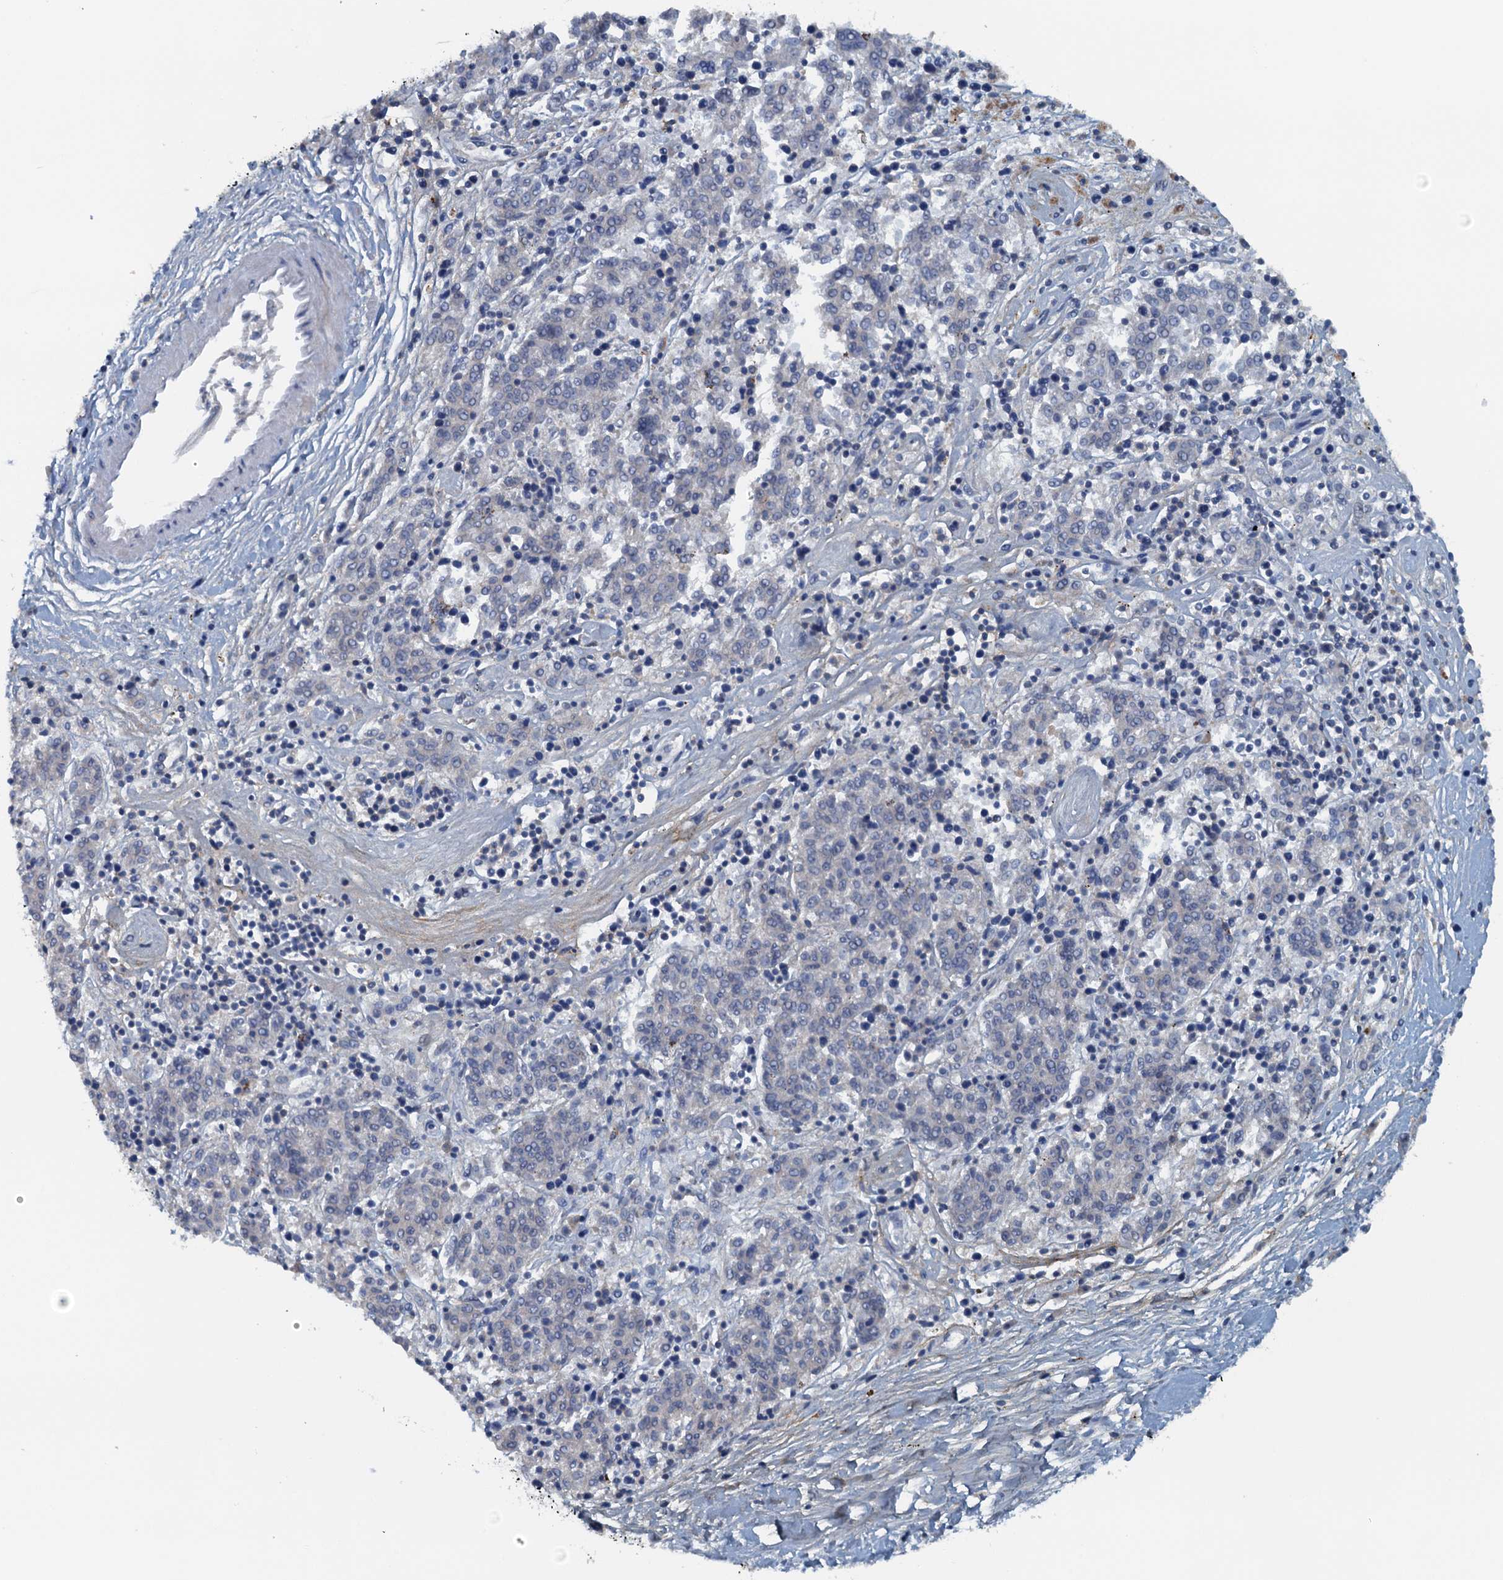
{"staining": {"intensity": "negative", "quantity": "none", "location": "none"}, "tissue": "melanoma", "cell_type": "Tumor cells", "image_type": "cancer", "snomed": [{"axis": "morphology", "description": "Malignant melanoma, NOS"}, {"axis": "topography", "description": "Skin"}], "caption": "Immunohistochemical staining of malignant melanoma exhibits no significant expression in tumor cells.", "gene": "THAP10", "patient": {"sex": "female", "age": 72}}